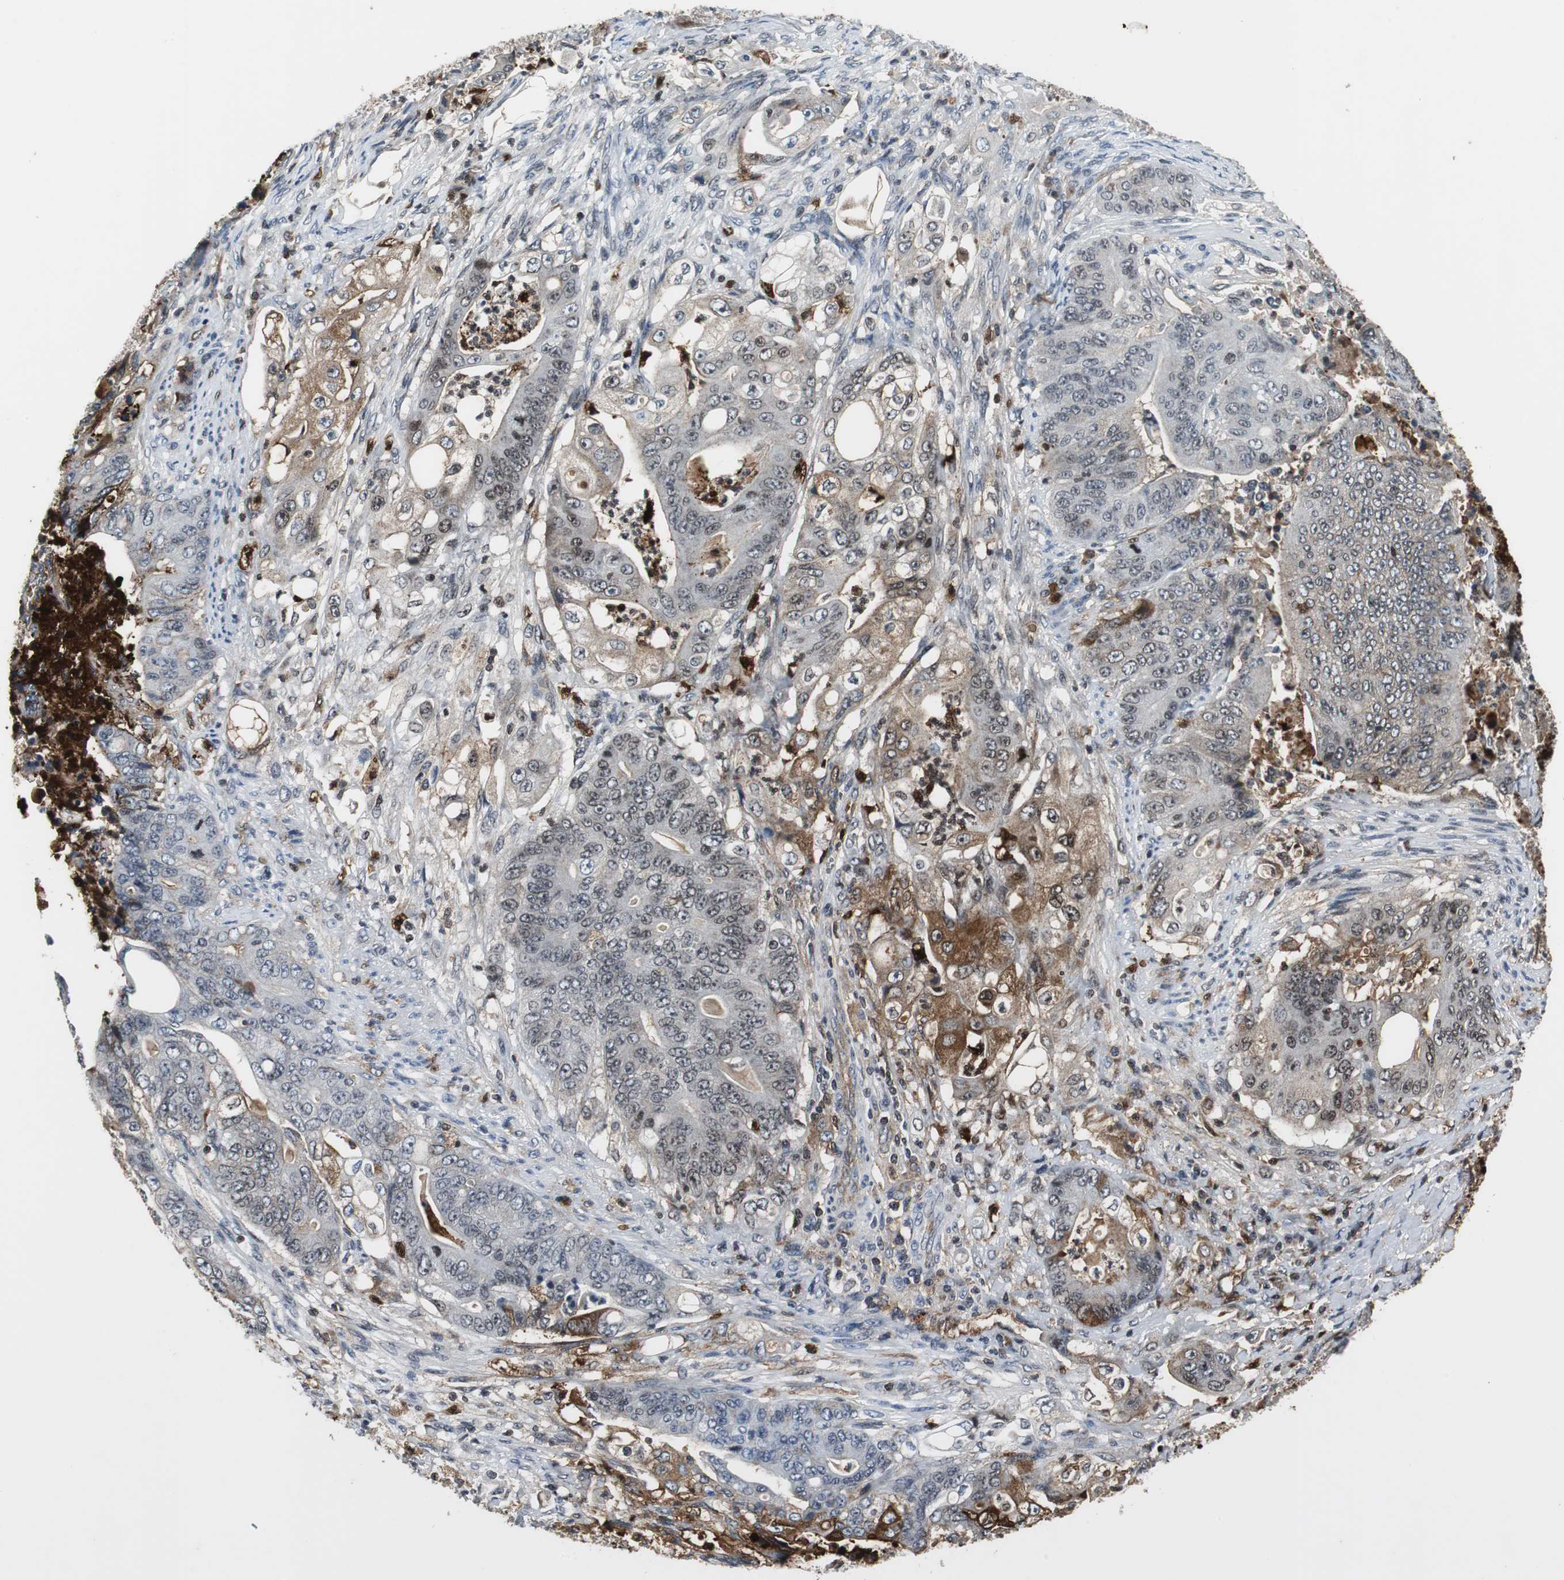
{"staining": {"intensity": "weak", "quantity": "25%-75%", "location": "cytoplasmic/membranous,nuclear"}, "tissue": "stomach cancer", "cell_type": "Tumor cells", "image_type": "cancer", "snomed": [{"axis": "morphology", "description": "Adenocarcinoma, NOS"}, {"axis": "topography", "description": "Stomach"}], "caption": "Immunohistochemistry image of neoplastic tissue: human stomach adenocarcinoma stained using immunohistochemistry shows low levels of weak protein expression localized specifically in the cytoplasmic/membranous and nuclear of tumor cells, appearing as a cytoplasmic/membranous and nuclear brown color.", "gene": "ORM1", "patient": {"sex": "female", "age": 73}}